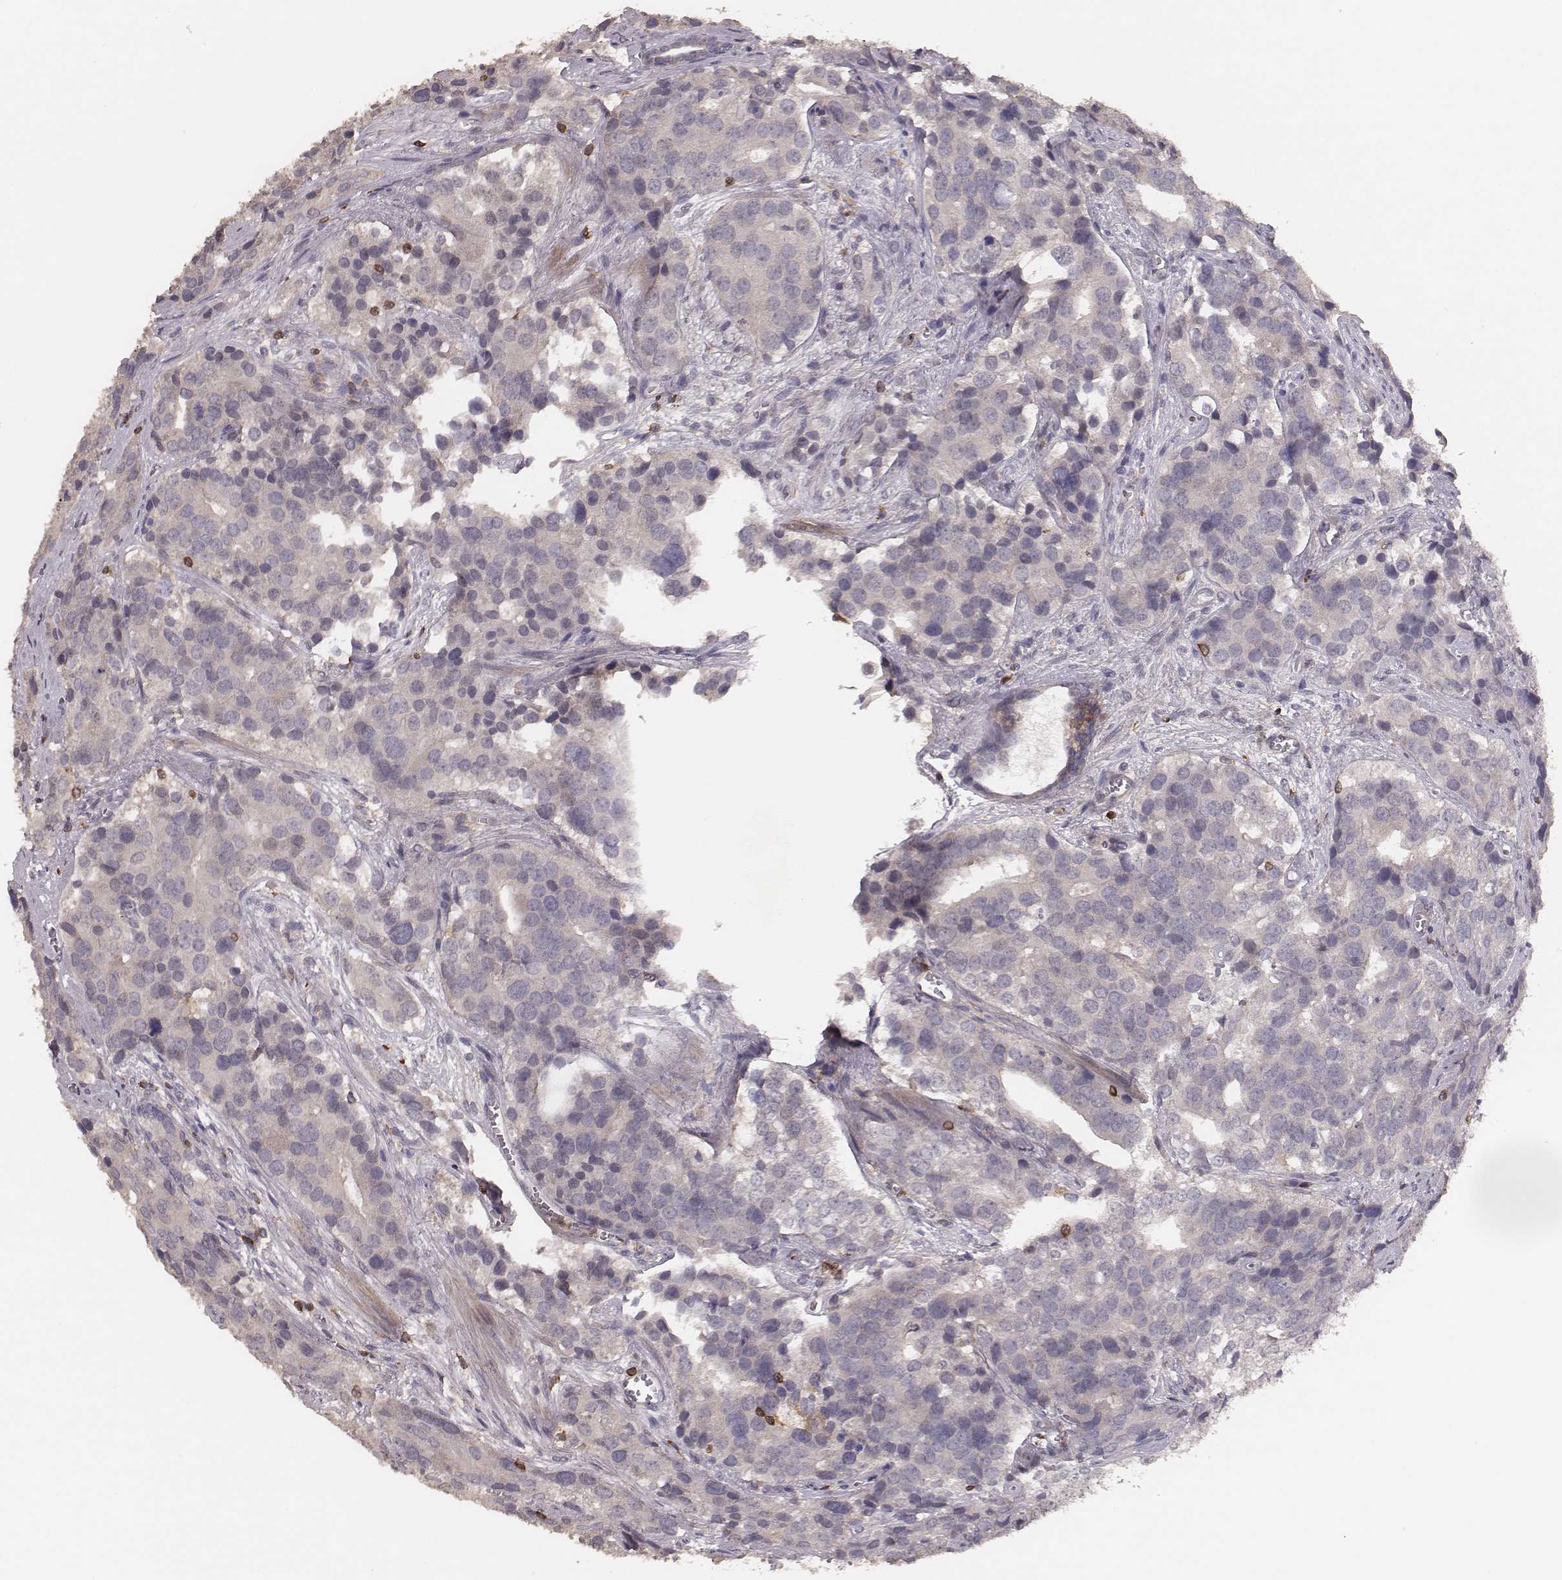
{"staining": {"intensity": "negative", "quantity": "none", "location": "none"}, "tissue": "prostate cancer", "cell_type": "Tumor cells", "image_type": "cancer", "snomed": [{"axis": "morphology", "description": "Adenocarcinoma, NOS"}, {"axis": "topography", "description": "Prostate and seminal vesicle, NOS"}], "caption": "Immunohistochemistry micrograph of human prostate cancer stained for a protein (brown), which demonstrates no expression in tumor cells. Brightfield microscopy of immunohistochemistry (IHC) stained with DAB (3,3'-diaminobenzidine) (brown) and hematoxylin (blue), captured at high magnification.", "gene": "PILRA", "patient": {"sex": "male", "age": 63}}